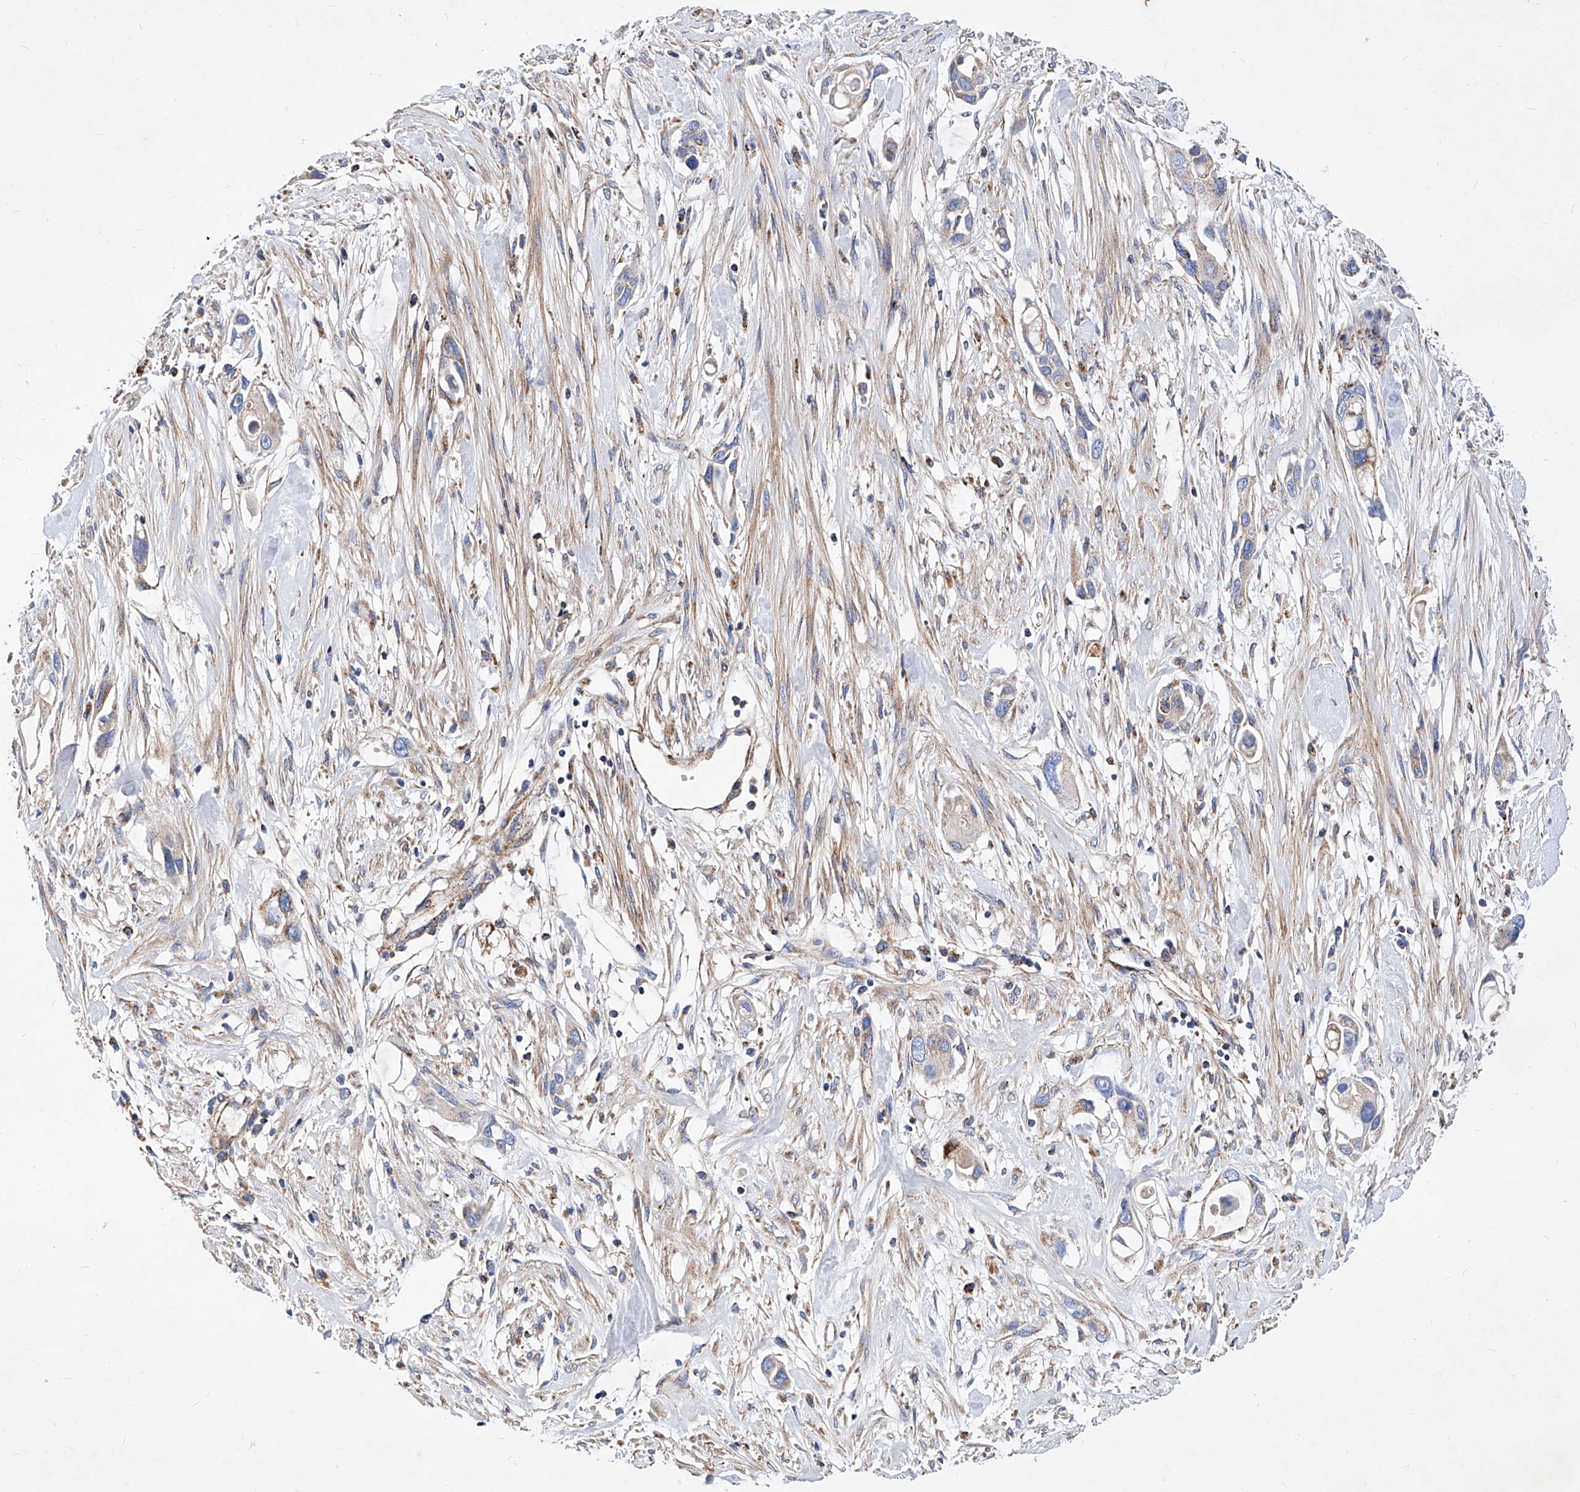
{"staining": {"intensity": "weak", "quantity": "25%-75%", "location": "cytoplasmic/membranous"}, "tissue": "pancreatic cancer", "cell_type": "Tumor cells", "image_type": "cancer", "snomed": [{"axis": "morphology", "description": "Adenocarcinoma, NOS"}, {"axis": "topography", "description": "Pancreas"}], "caption": "This is an image of immunohistochemistry staining of adenocarcinoma (pancreatic), which shows weak positivity in the cytoplasmic/membranous of tumor cells.", "gene": "HRNR", "patient": {"sex": "female", "age": 60}}